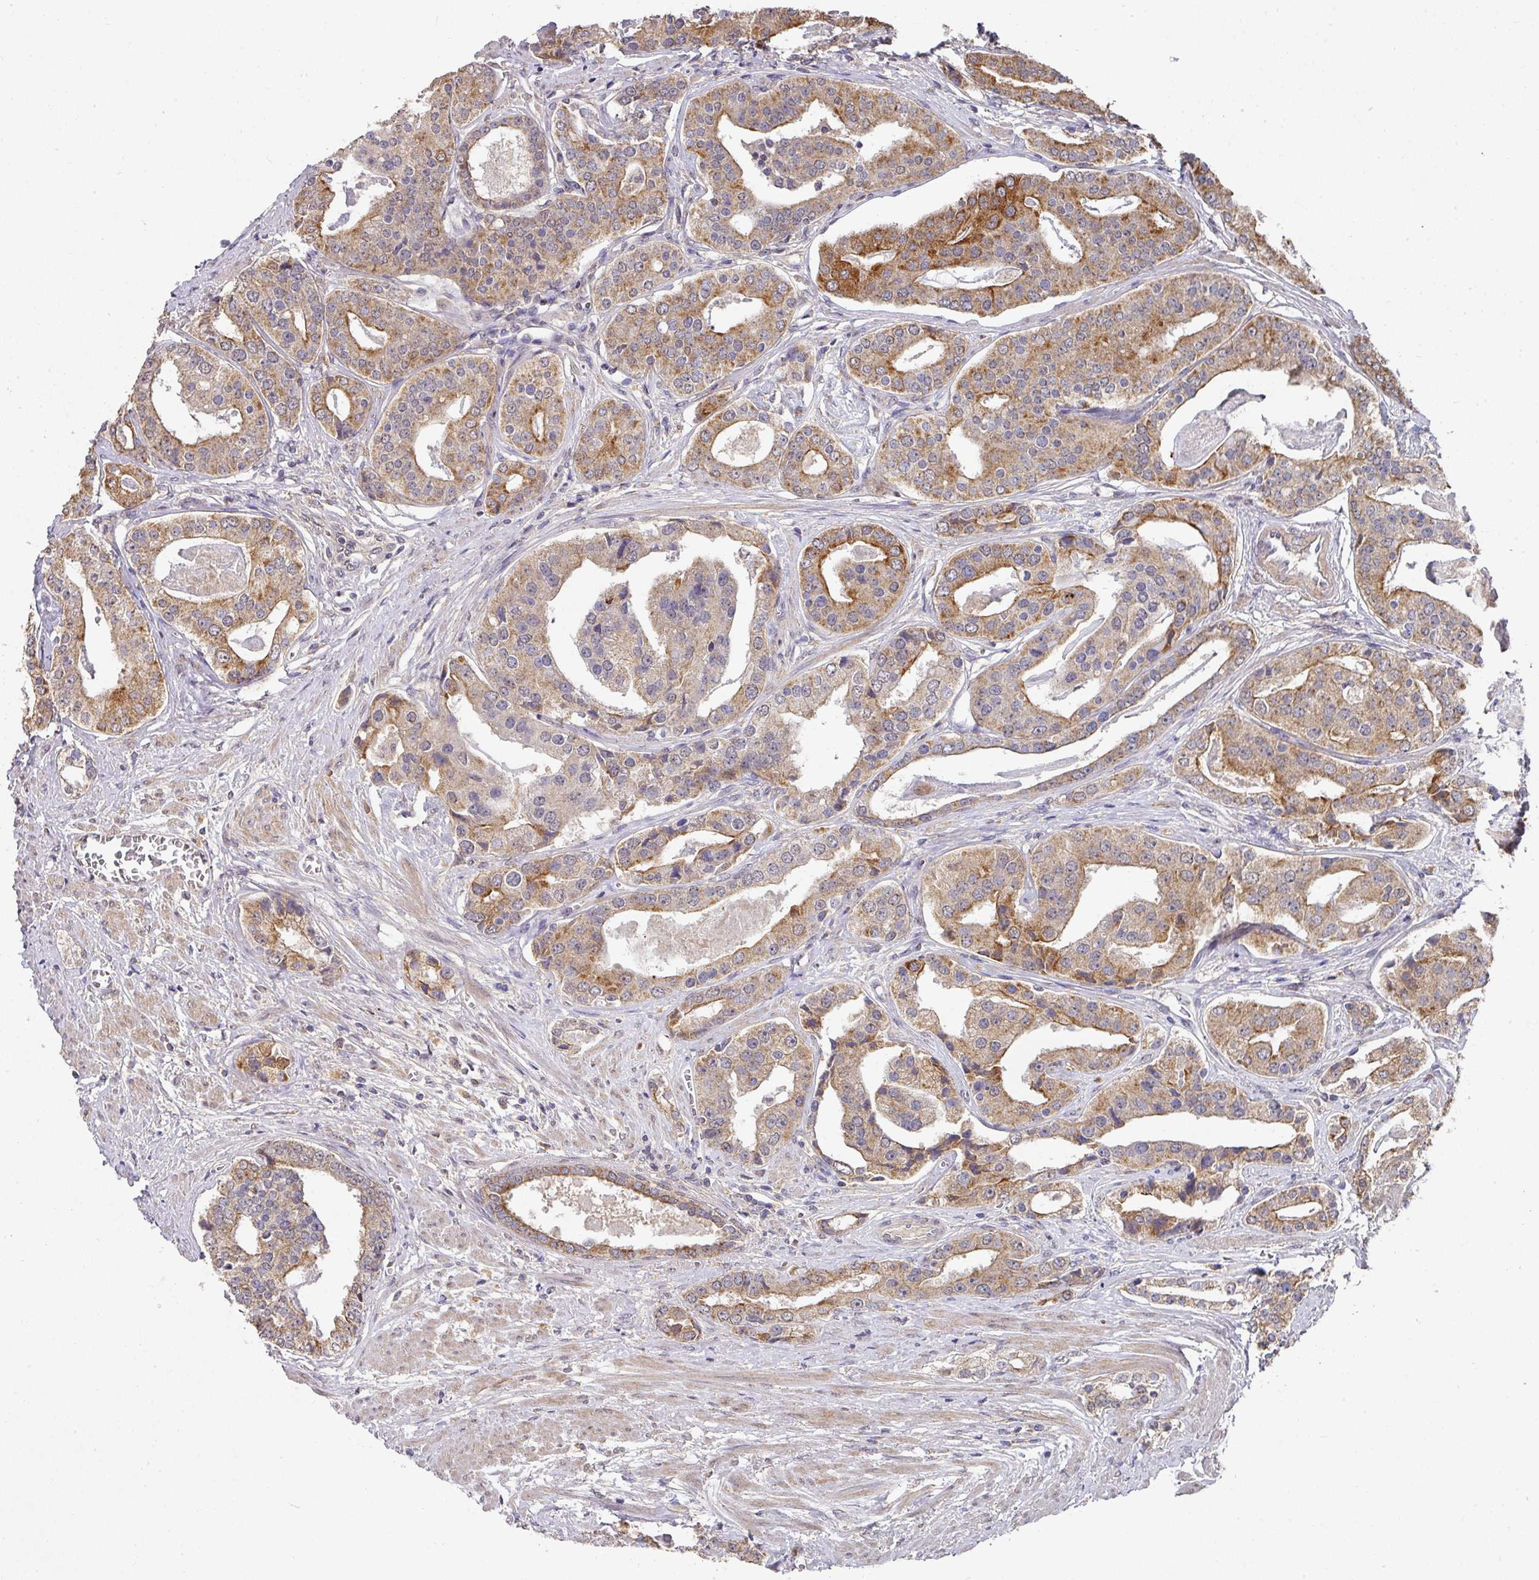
{"staining": {"intensity": "moderate", "quantity": "25%-75%", "location": "cytoplasmic/membranous"}, "tissue": "prostate cancer", "cell_type": "Tumor cells", "image_type": "cancer", "snomed": [{"axis": "morphology", "description": "Adenocarcinoma, High grade"}, {"axis": "topography", "description": "Prostate"}], "caption": "Tumor cells show medium levels of moderate cytoplasmic/membranous positivity in about 25%-75% of cells in human prostate cancer (adenocarcinoma (high-grade)).", "gene": "EXTL3", "patient": {"sex": "male", "age": 71}}